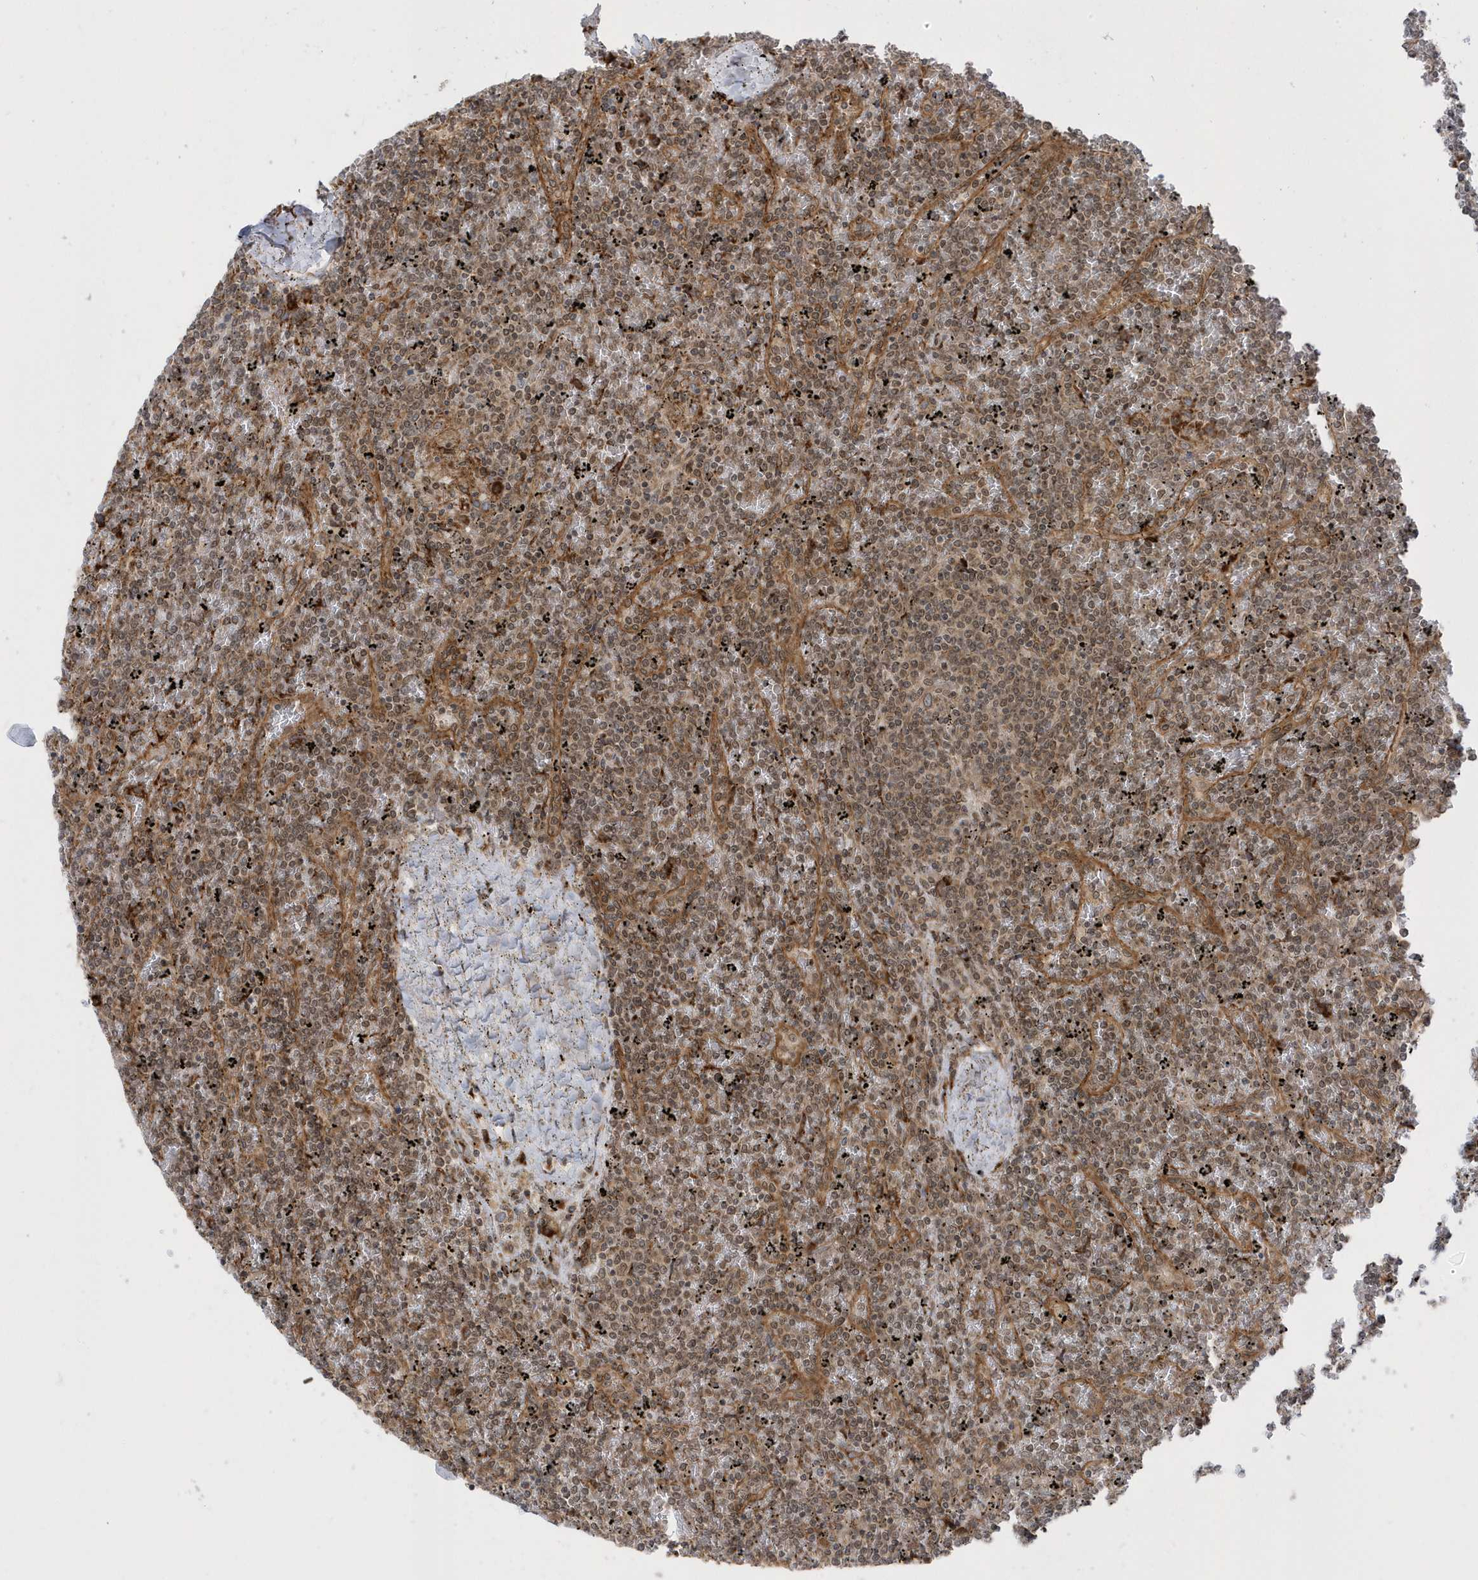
{"staining": {"intensity": "moderate", "quantity": ">75%", "location": "cytoplasmic/membranous,nuclear"}, "tissue": "lymphoma", "cell_type": "Tumor cells", "image_type": "cancer", "snomed": [{"axis": "morphology", "description": "Malignant lymphoma, non-Hodgkin's type, Low grade"}, {"axis": "topography", "description": "Spleen"}], "caption": "IHC (DAB) staining of lymphoma displays moderate cytoplasmic/membranous and nuclear protein positivity in approximately >75% of tumor cells.", "gene": "METTL21A", "patient": {"sex": "female", "age": 19}}